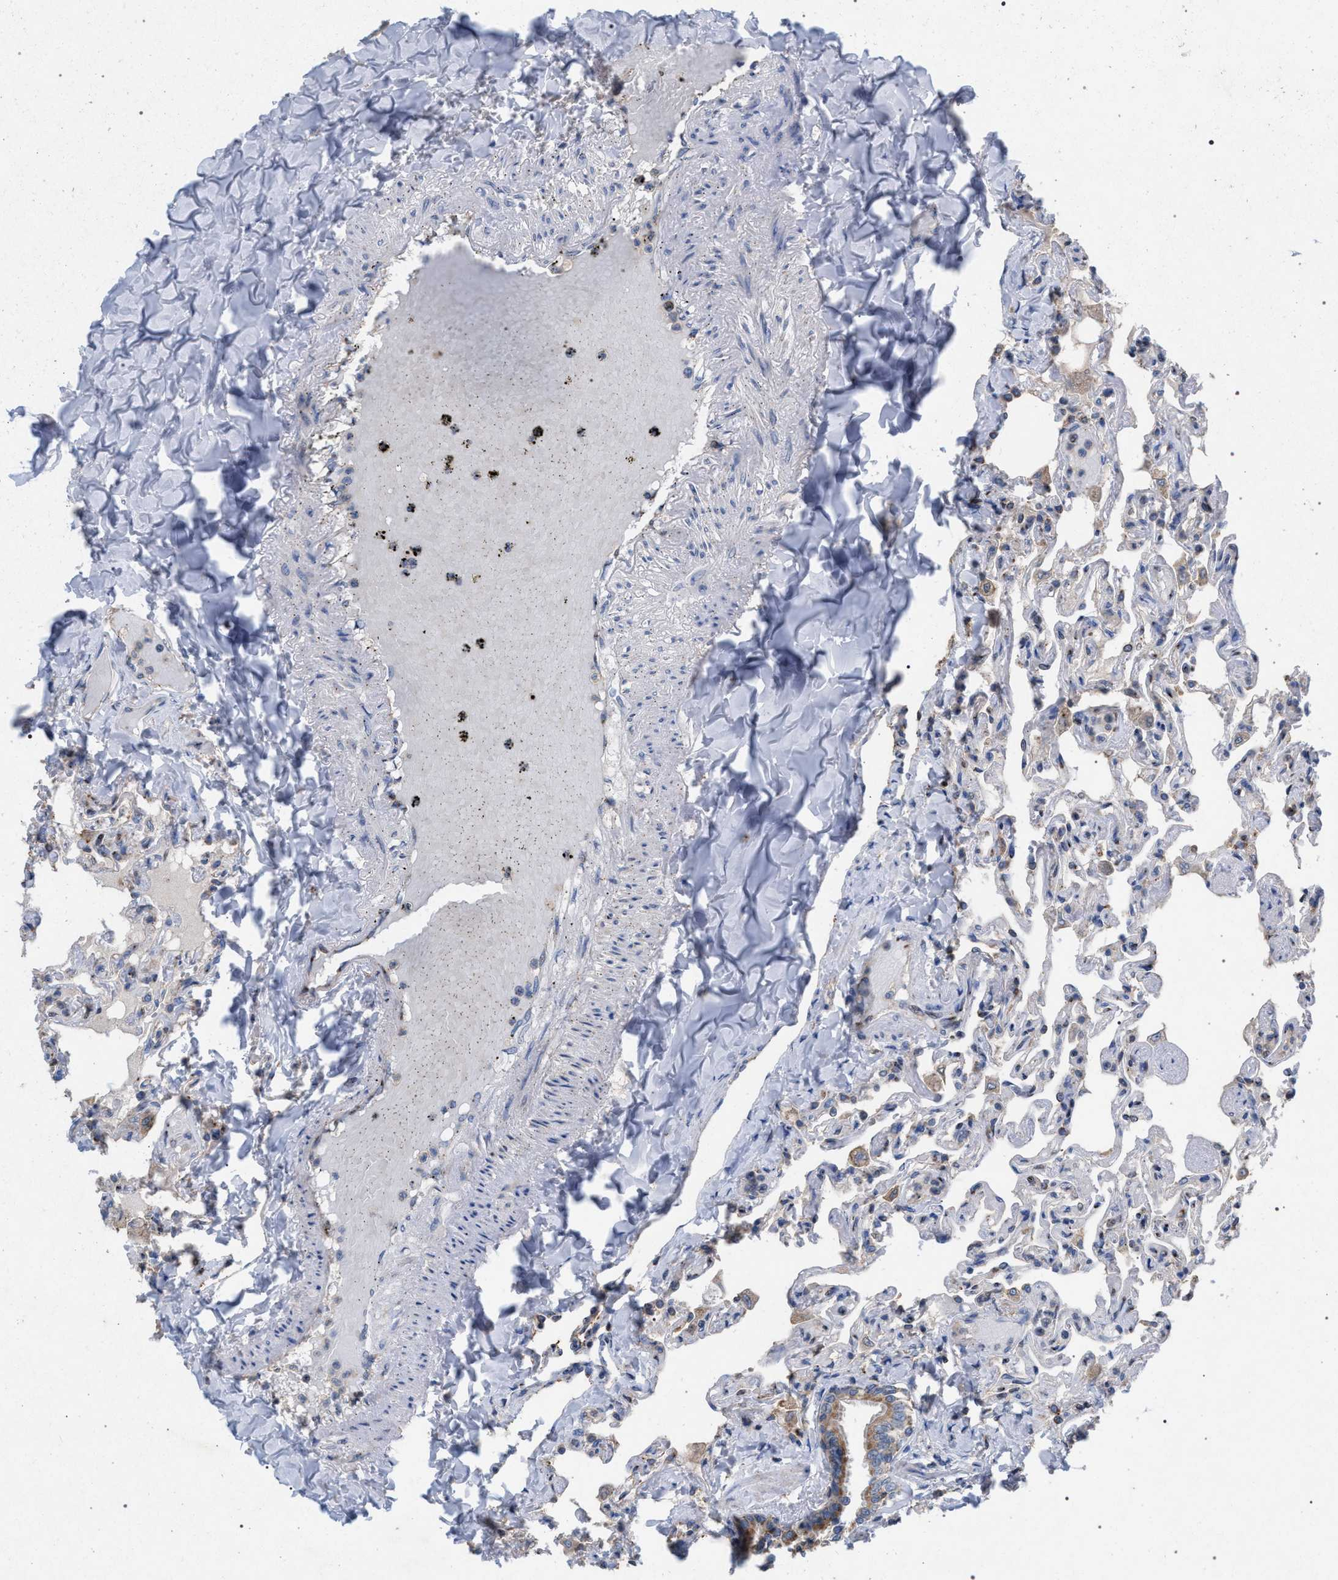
{"staining": {"intensity": "negative", "quantity": "none", "location": "none"}, "tissue": "lung", "cell_type": "Alveolar cells", "image_type": "normal", "snomed": [{"axis": "morphology", "description": "Normal tissue, NOS"}, {"axis": "topography", "description": "Lung"}], "caption": "Protein analysis of unremarkable lung demonstrates no significant staining in alveolar cells.", "gene": "VPS13A", "patient": {"sex": "male", "age": 21}}